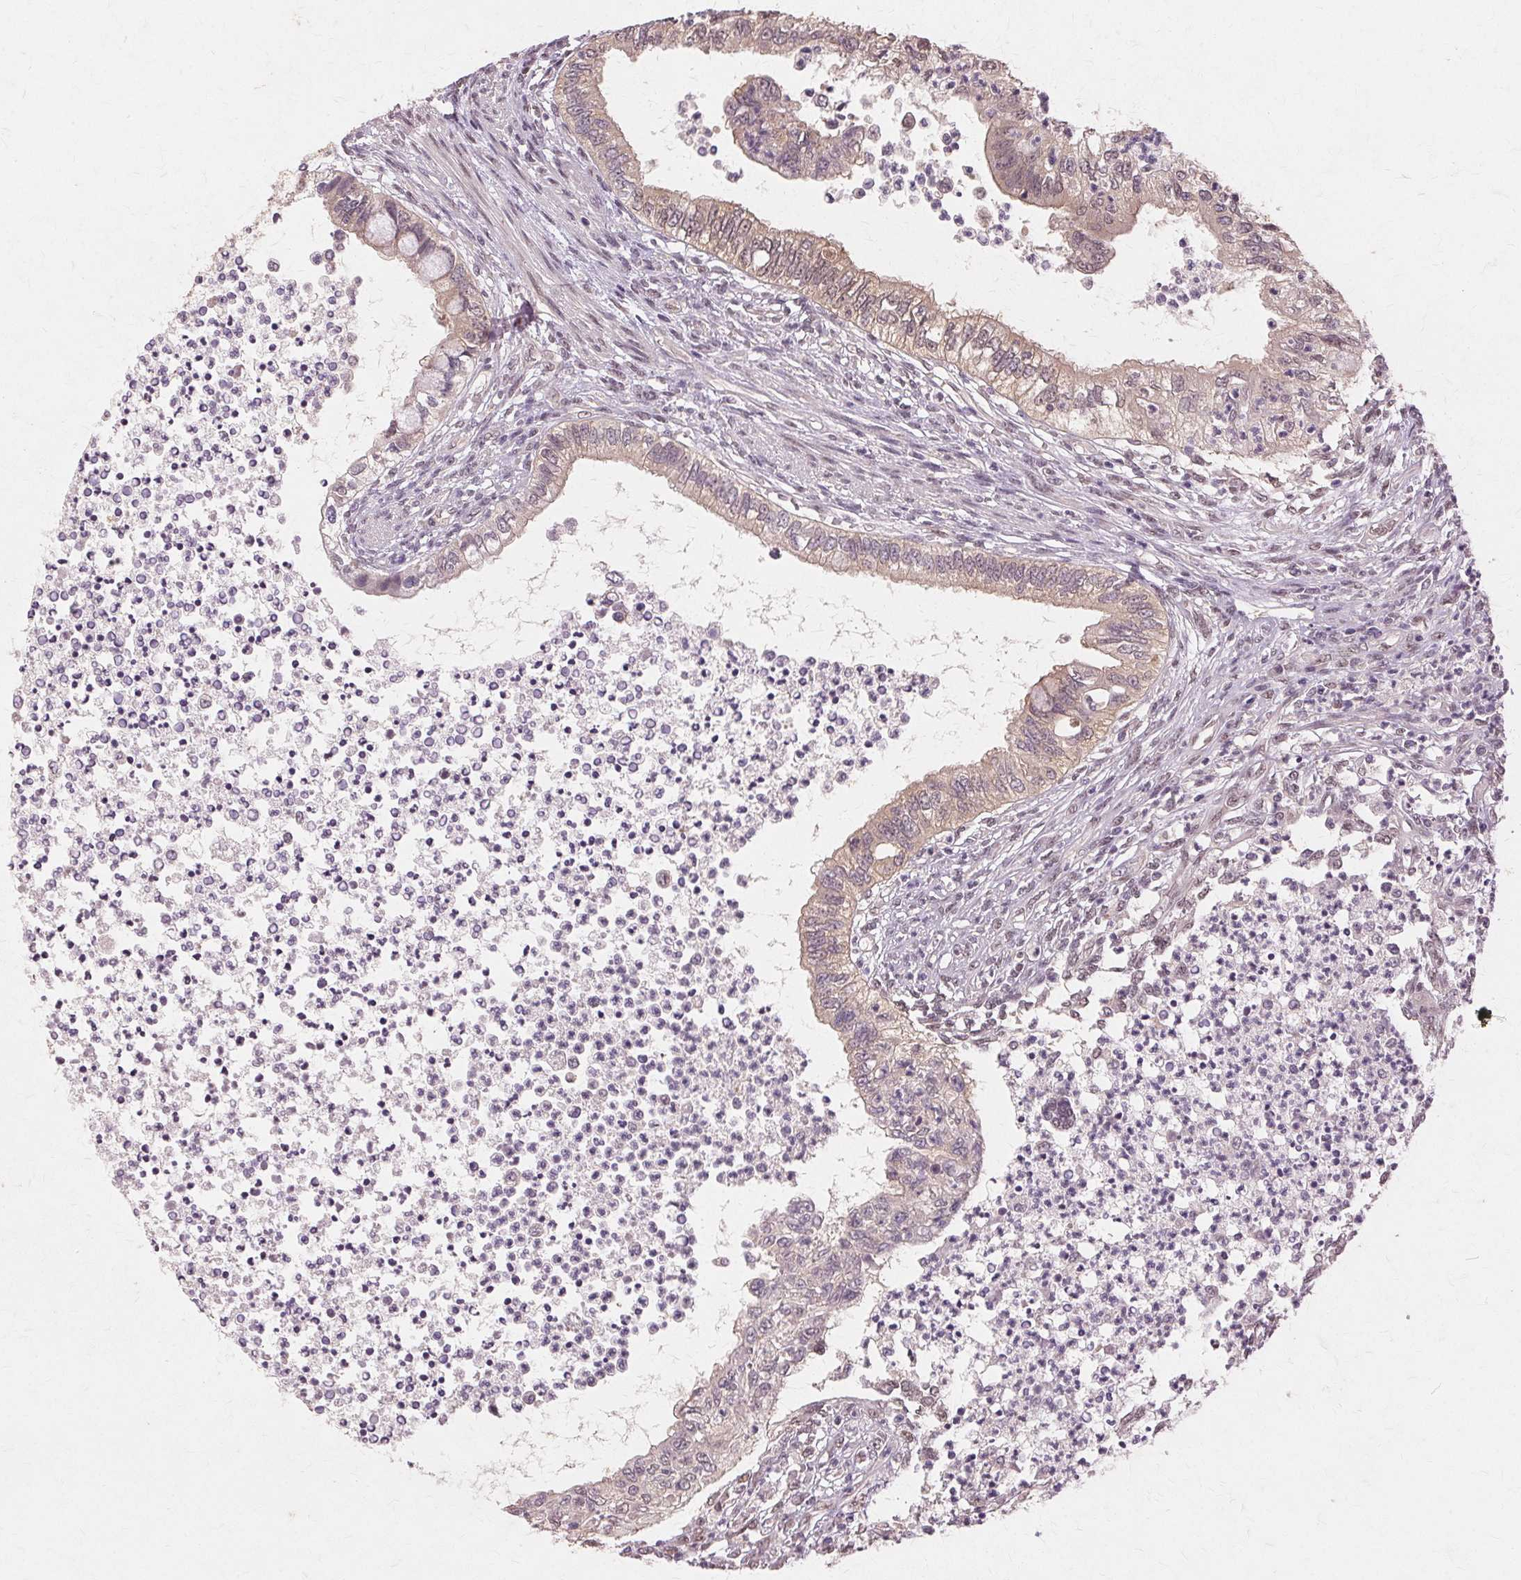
{"staining": {"intensity": "moderate", "quantity": "25%-75%", "location": "cytoplasmic/membranous"}, "tissue": "testis cancer", "cell_type": "Tumor cells", "image_type": "cancer", "snomed": [{"axis": "morphology", "description": "Carcinoma, Embryonal, NOS"}, {"axis": "topography", "description": "Testis"}], "caption": "Approximately 25%-75% of tumor cells in human testis embryonal carcinoma reveal moderate cytoplasmic/membranous protein expression as visualized by brown immunohistochemical staining.", "gene": "PRMT5", "patient": {"sex": "male", "age": 26}}